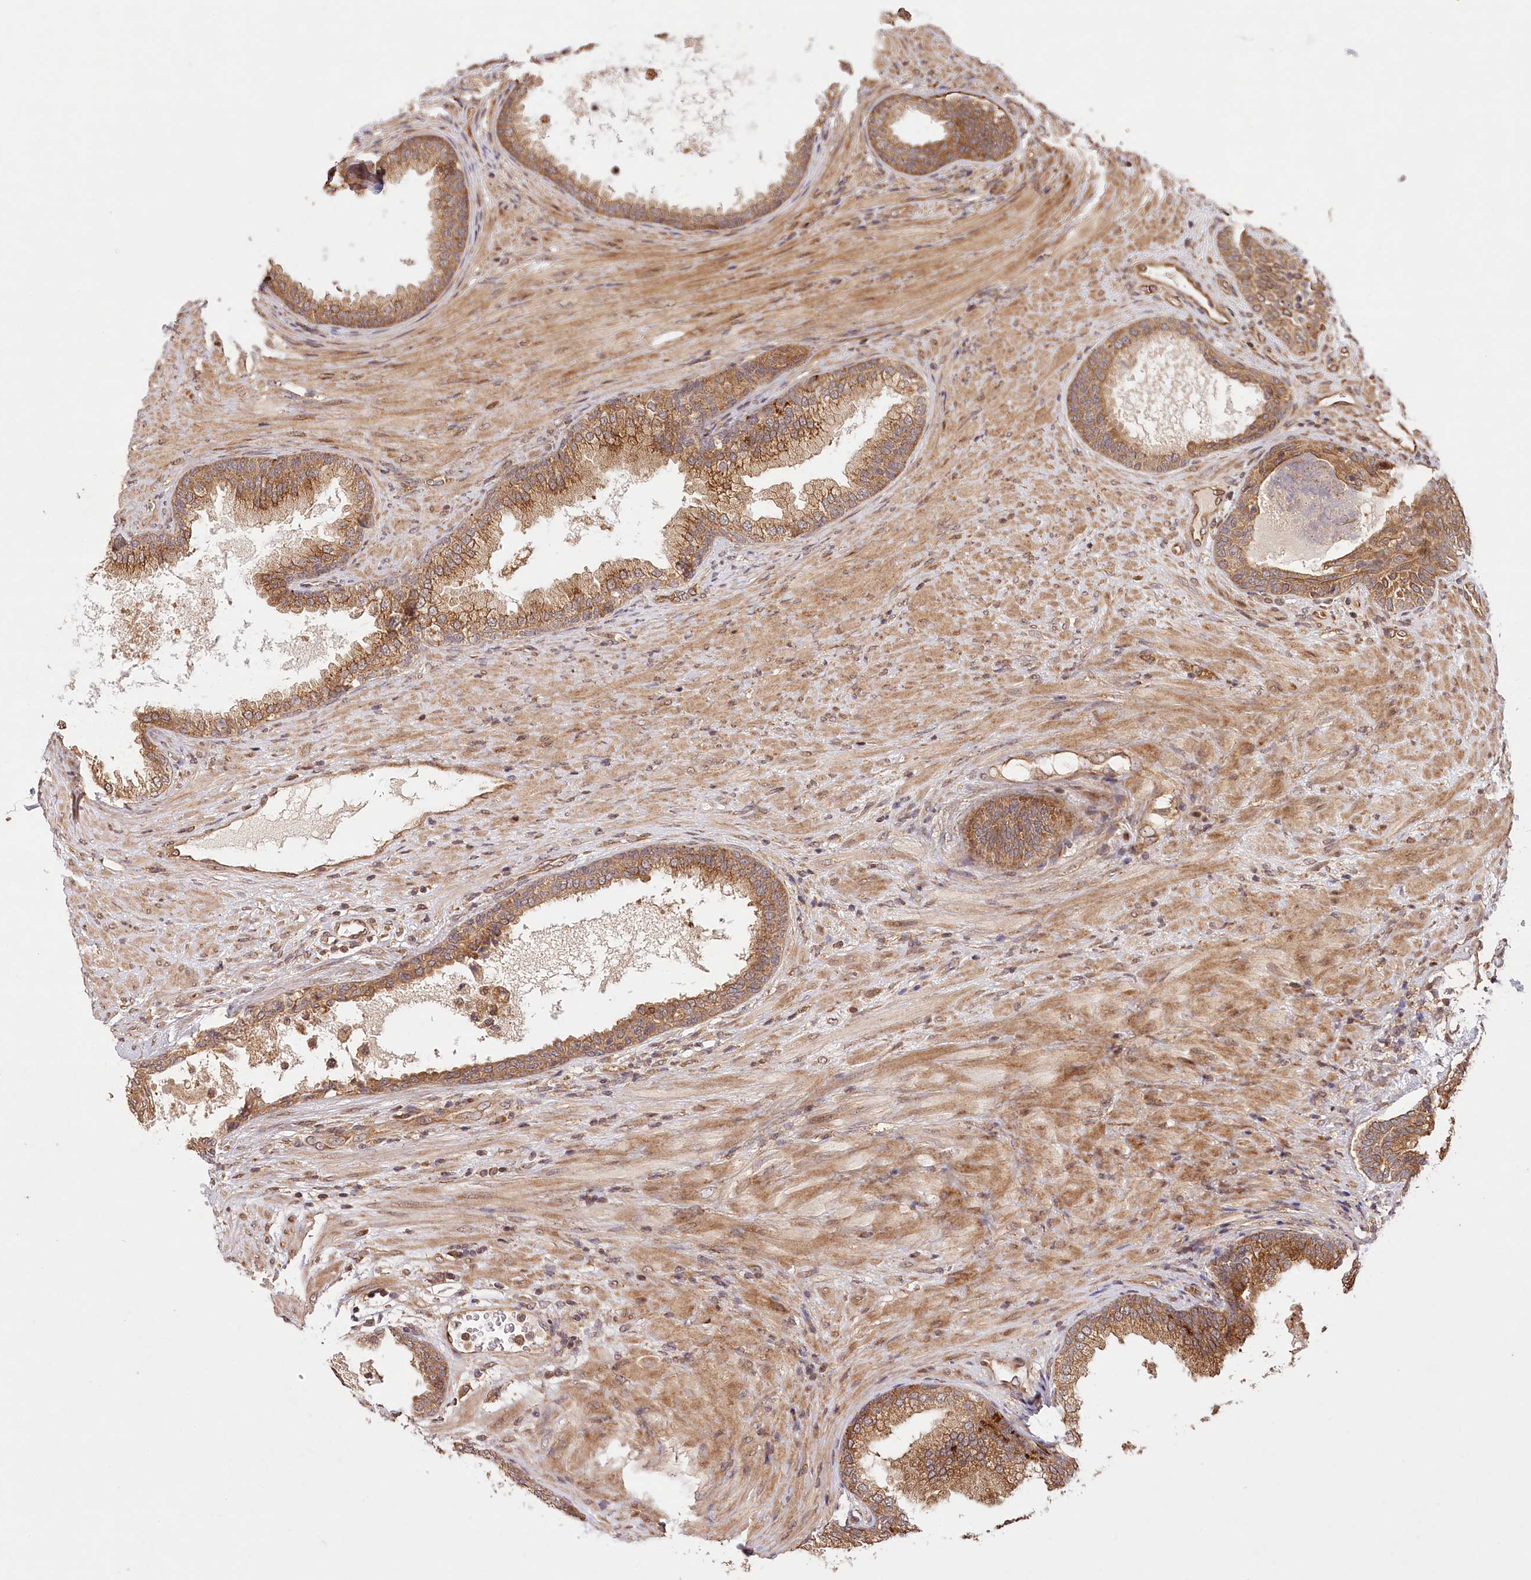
{"staining": {"intensity": "moderate", "quantity": ">75%", "location": "cytoplasmic/membranous"}, "tissue": "prostate", "cell_type": "Glandular cells", "image_type": "normal", "snomed": [{"axis": "morphology", "description": "Normal tissue, NOS"}, {"axis": "topography", "description": "Prostate"}], "caption": "Protein staining displays moderate cytoplasmic/membranous expression in approximately >75% of glandular cells in benign prostate.", "gene": "LSS", "patient": {"sex": "male", "age": 76}}